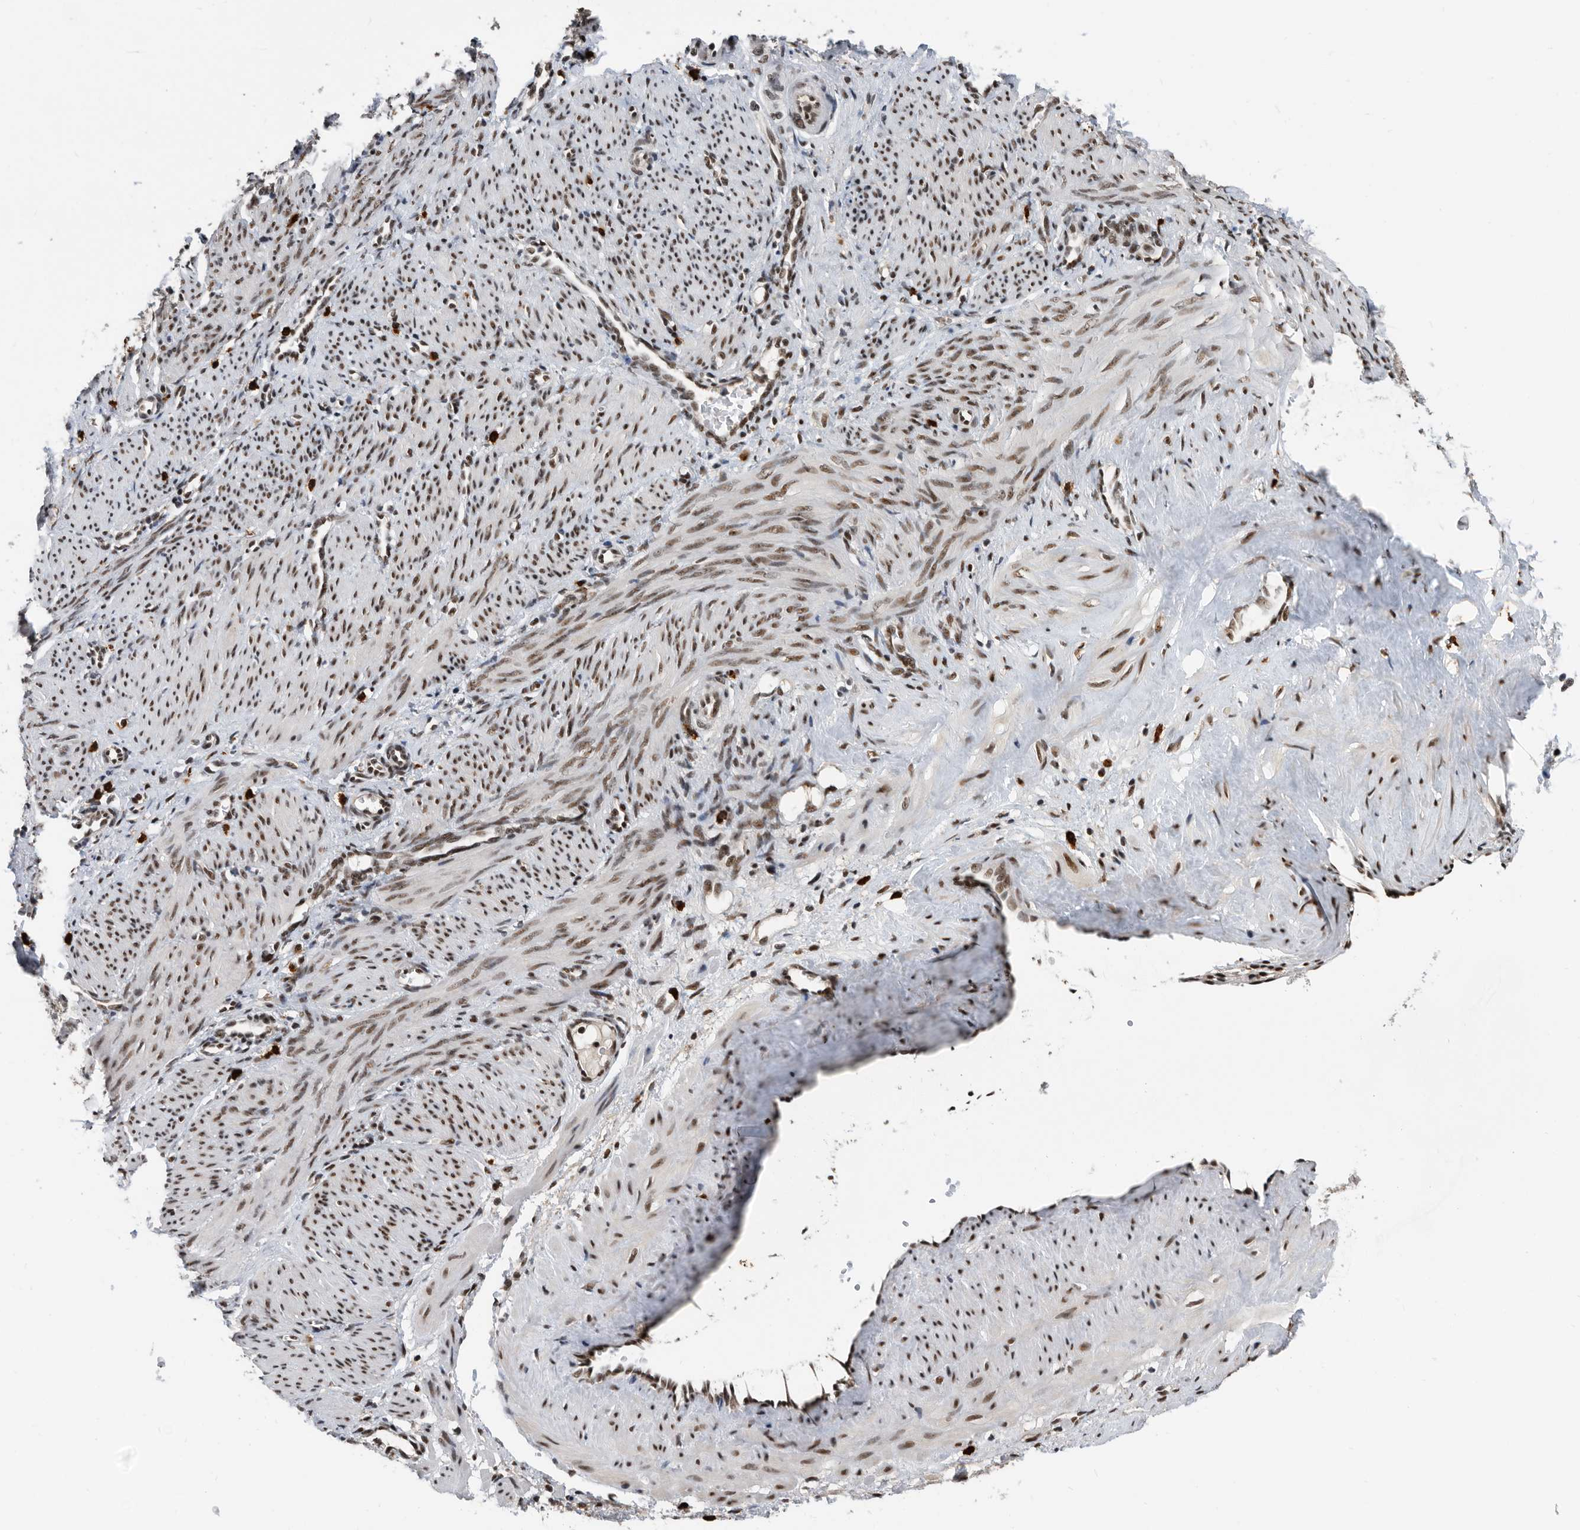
{"staining": {"intensity": "moderate", "quantity": "25%-75%", "location": "nuclear"}, "tissue": "smooth muscle", "cell_type": "Smooth muscle cells", "image_type": "normal", "snomed": [{"axis": "morphology", "description": "Normal tissue, NOS"}, {"axis": "topography", "description": "Endometrium"}], "caption": "Immunohistochemical staining of benign human smooth muscle shows medium levels of moderate nuclear staining in about 25%-75% of smooth muscle cells. The staining was performed using DAB to visualize the protein expression in brown, while the nuclei were stained in blue with hematoxylin (Magnification: 20x).", "gene": "ZNF260", "patient": {"sex": "female", "age": 33}}